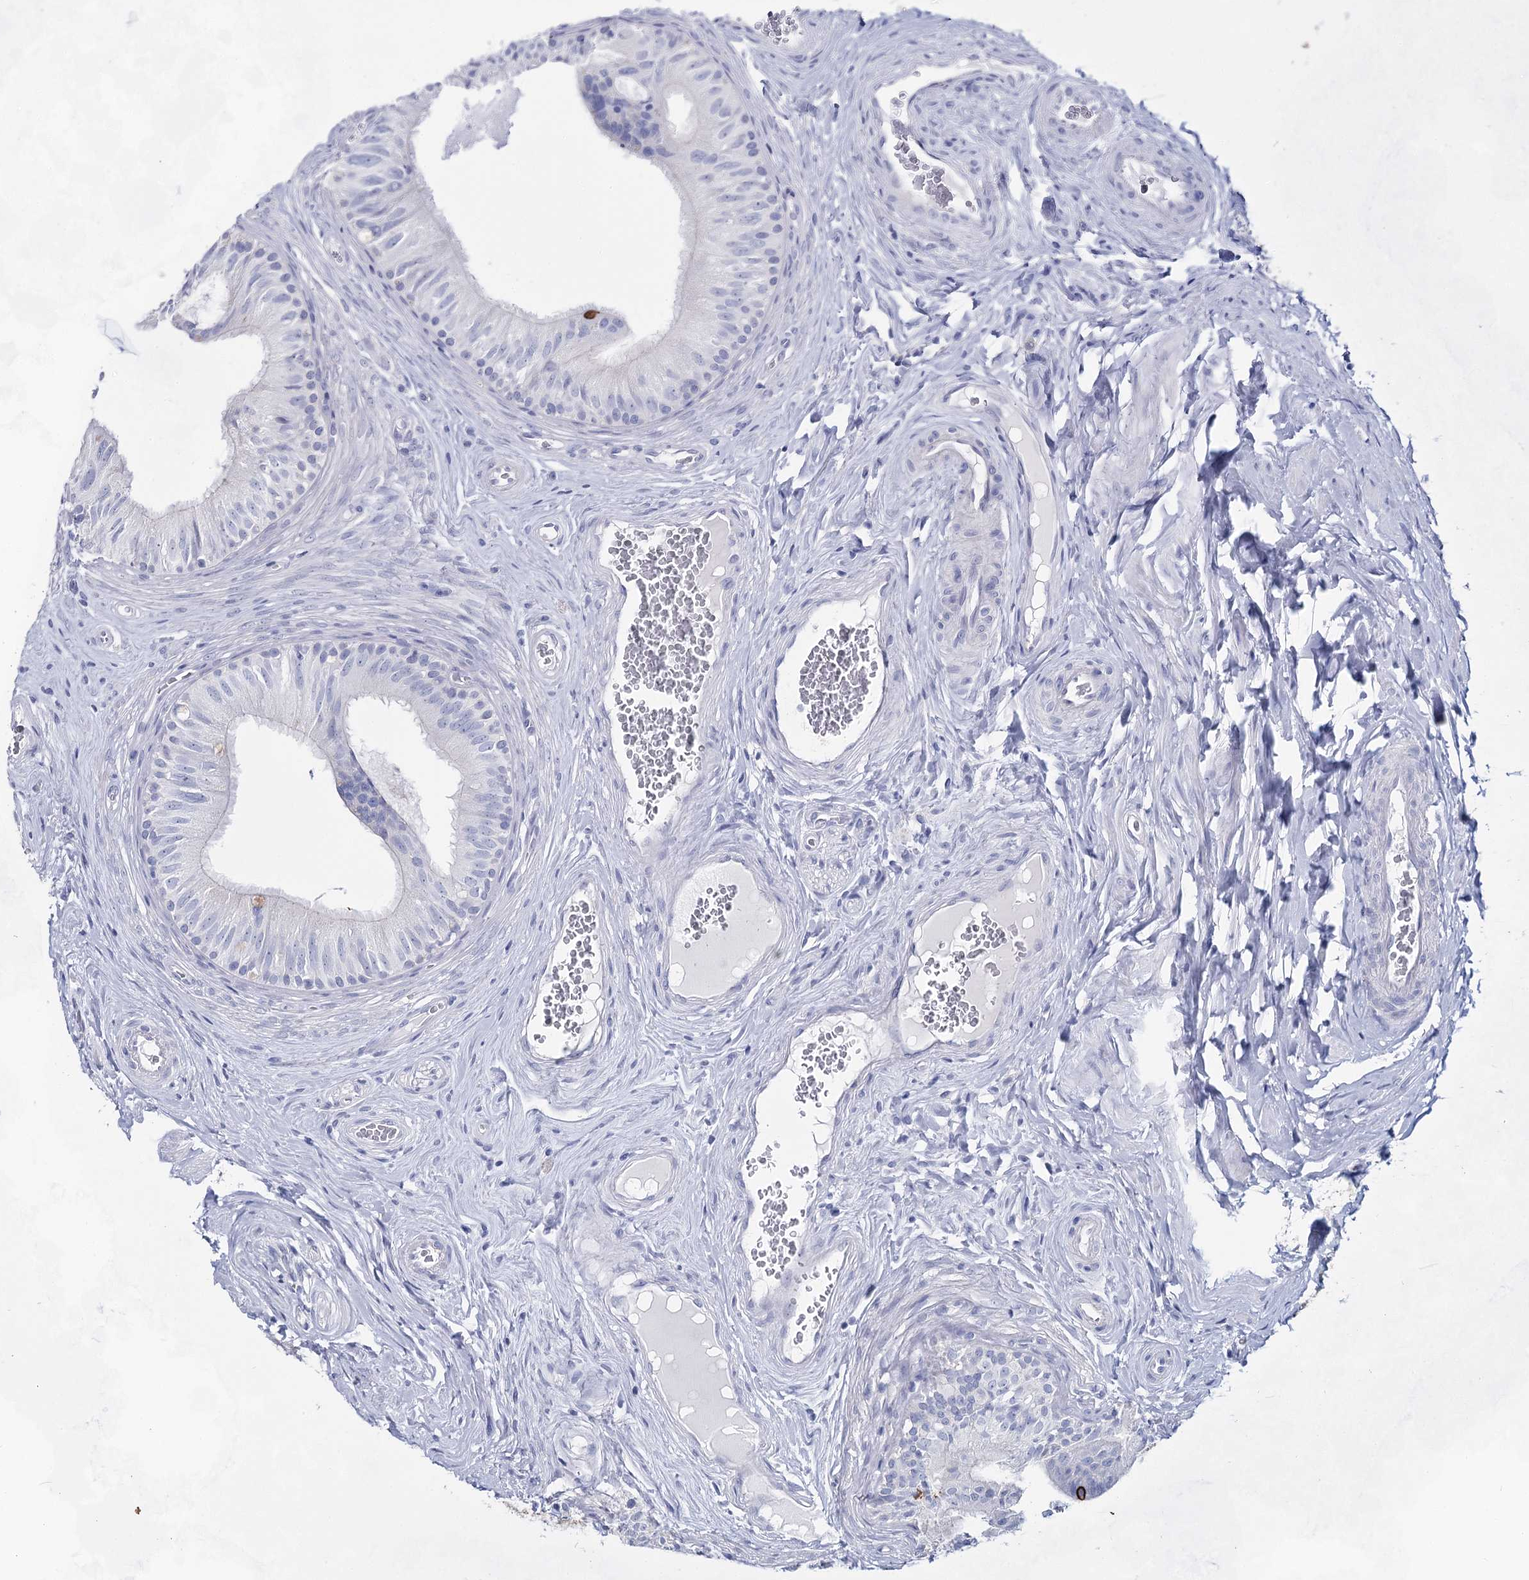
{"staining": {"intensity": "strong", "quantity": "<25%", "location": "cytoplasmic/membranous"}, "tissue": "epididymis", "cell_type": "Glandular cells", "image_type": "normal", "snomed": [{"axis": "morphology", "description": "Normal tissue, NOS"}, {"axis": "topography", "description": "Epididymis"}], "caption": "High-magnification brightfield microscopy of benign epididymis stained with DAB (brown) and counterstained with hematoxylin (blue). glandular cells exhibit strong cytoplasmic/membranous expression is seen in about<25% of cells.", "gene": "SLC17A2", "patient": {"sex": "male", "age": 46}}